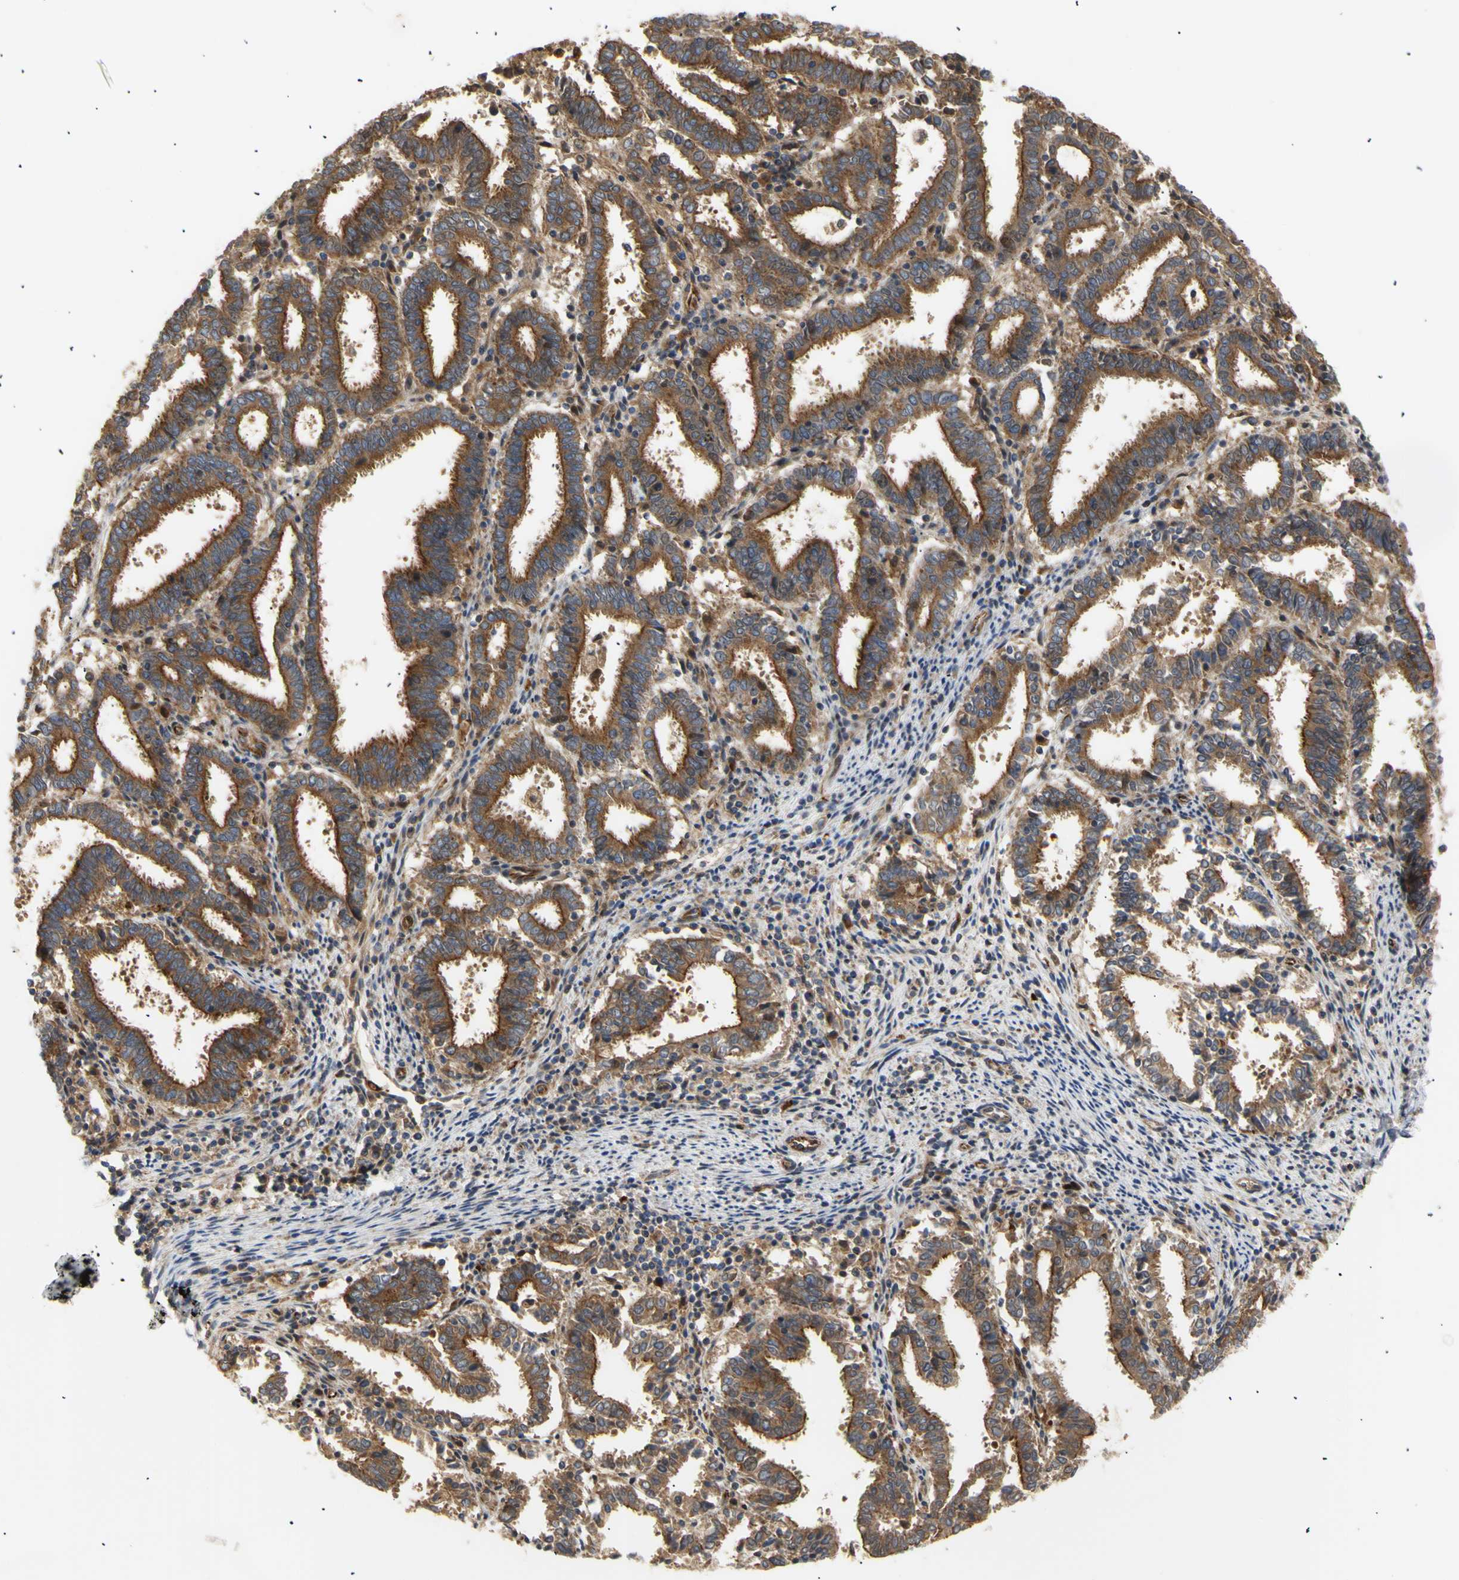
{"staining": {"intensity": "strong", "quantity": "25%-75%", "location": "cytoplasmic/membranous"}, "tissue": "endometrial cancer", "cell_type": "Tumor cells", "image_type": "cancer", "snomed": [{"axis": "morphology", "description": "Adenocarcinoma, NOS"}, {"axis": "topography", "description": "Uterus"}], "caption": "Endometrial cancer stained for a protein reveals strong cytoplasmic/membranous positivity in tumor cells.", "gene": "TUBG2", "patient": {"sex": "female", "age": 83}}